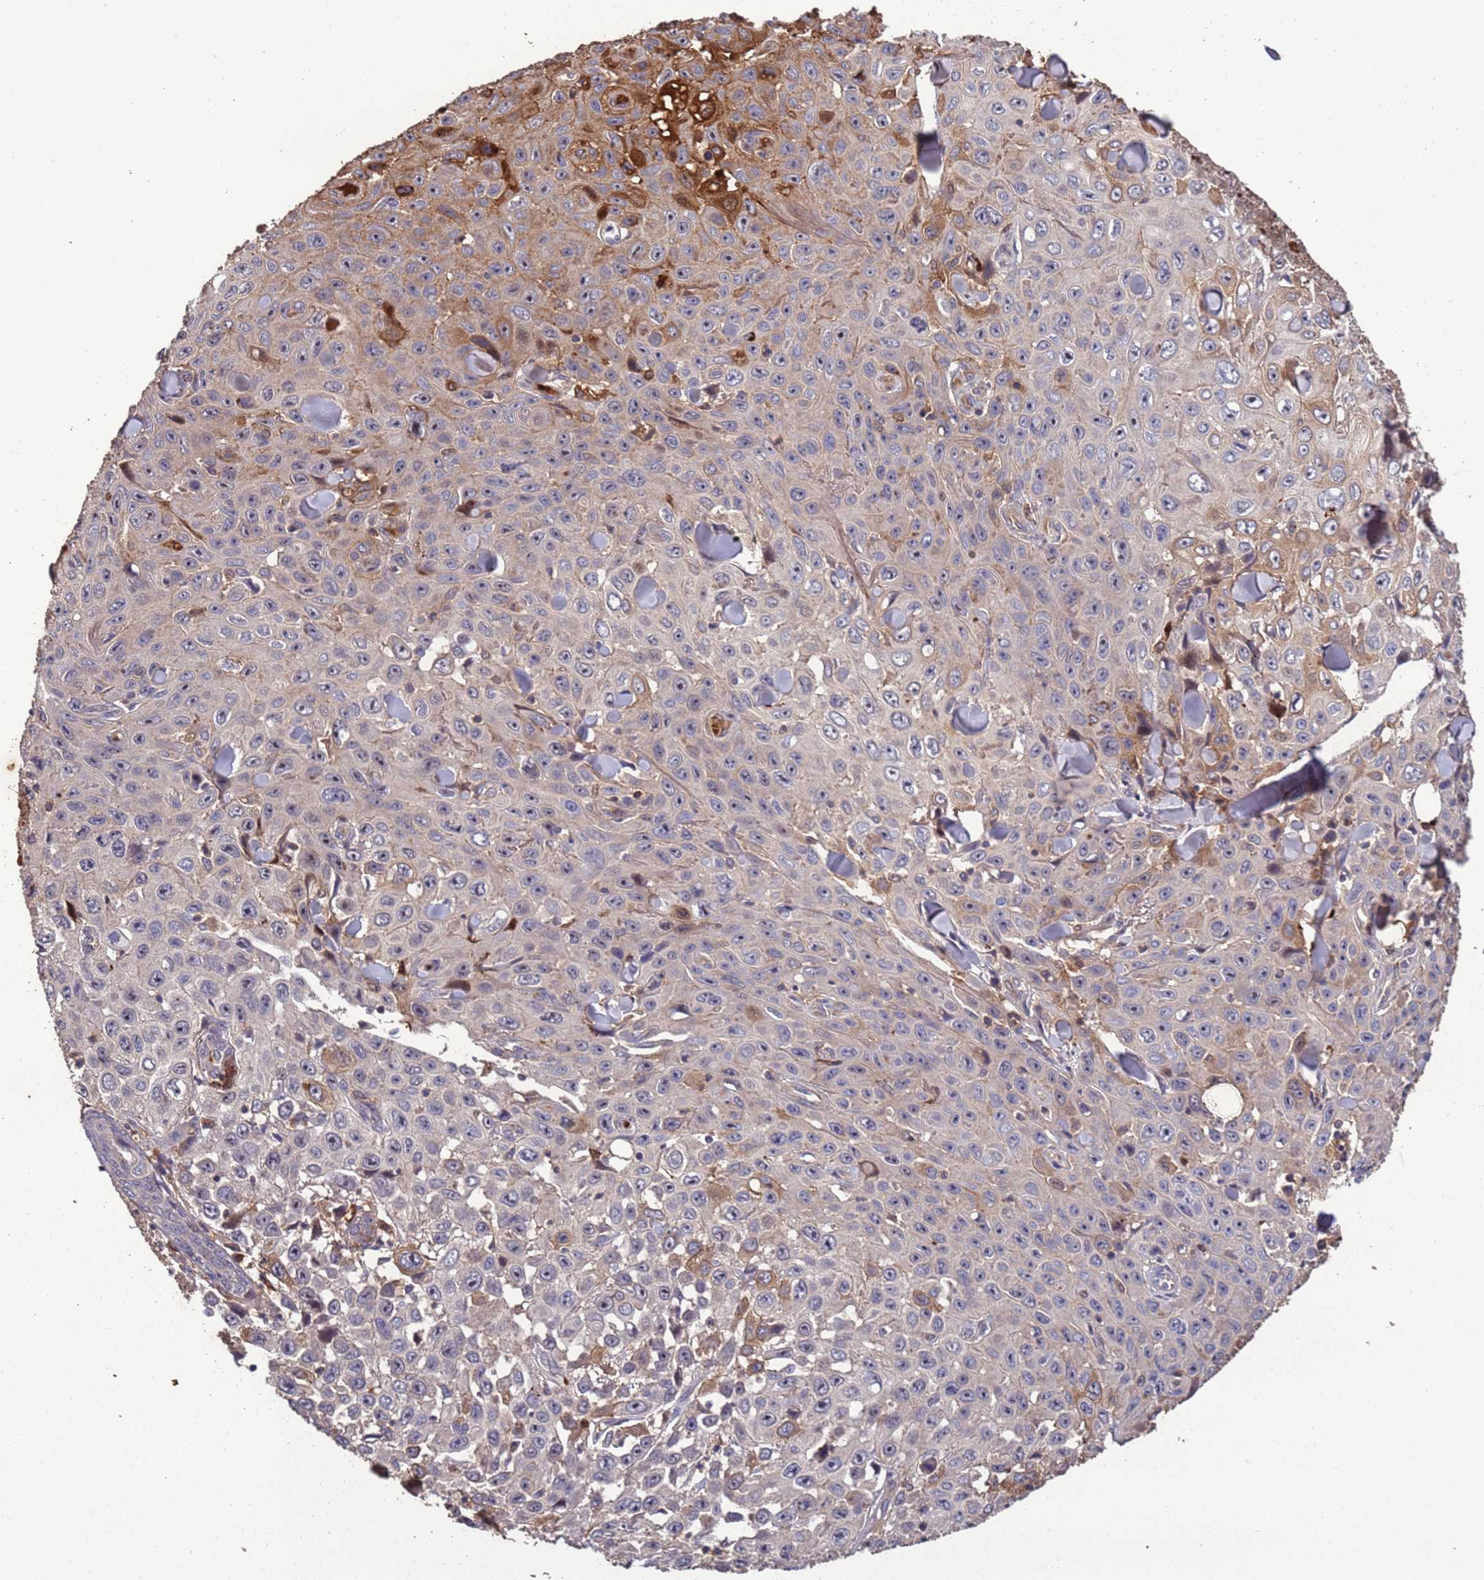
{"staining": {"intensity": "weak", "quantity": "<25%", "location": "cytoplasmic/membranous"}, "tissue": "skin cancer", "cell_type": "Tumor cells", "image_type": "cancer", "snomed": [{"axis": "morphology", "description": "Basal cell carcinoma"}, {"axis": "topography", "description": "Skin"}], "caption": "Protein analysis of basal cell carcinoma (skin) reveals no significant expression in tumor cells.", "gene": "CCDC184", "patient": {"sex": "male", "age": 73}}